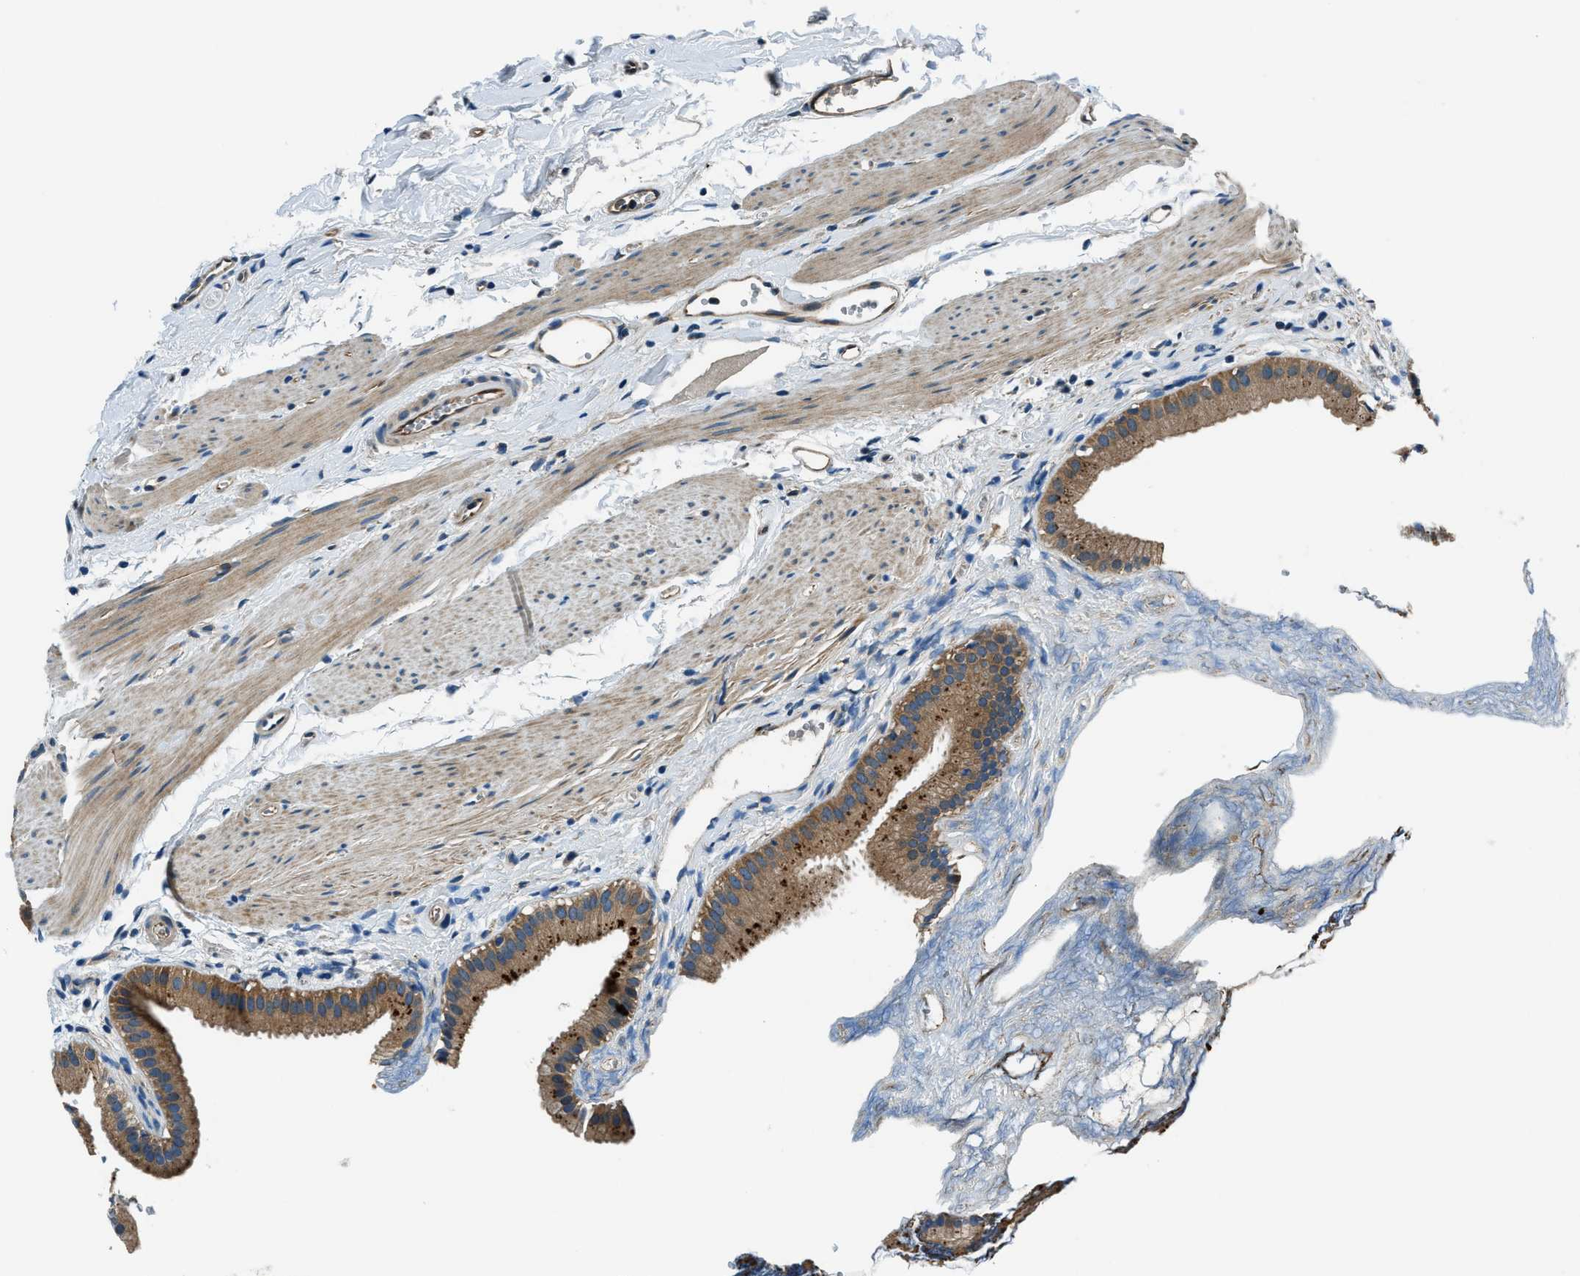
{"staining": {"intensity": "moderate", "quantity": ">75%", "location": "cytoplasmic/membranous"}, "tissue": "gallbladder", "cell_type": "Glandular cells", "image_type": "normal", "snomed": [{"axis": "morphology", "description": "Normal tissue, NOS"}, {"axis": "topography", "description": "Gallbladder"}], "caption": "IHC micrograph of unremarkable gallbladder: gallbladder stained using immunohistochemistry displays medium levels of moderate protein expression localized specifically in the cytoplasmic/membranous of glandular cells, appearing as a cytoplasmic/membranous brown color.", "gene": "SLC19A2", "patient": {"sex": "female", "age": 64}}